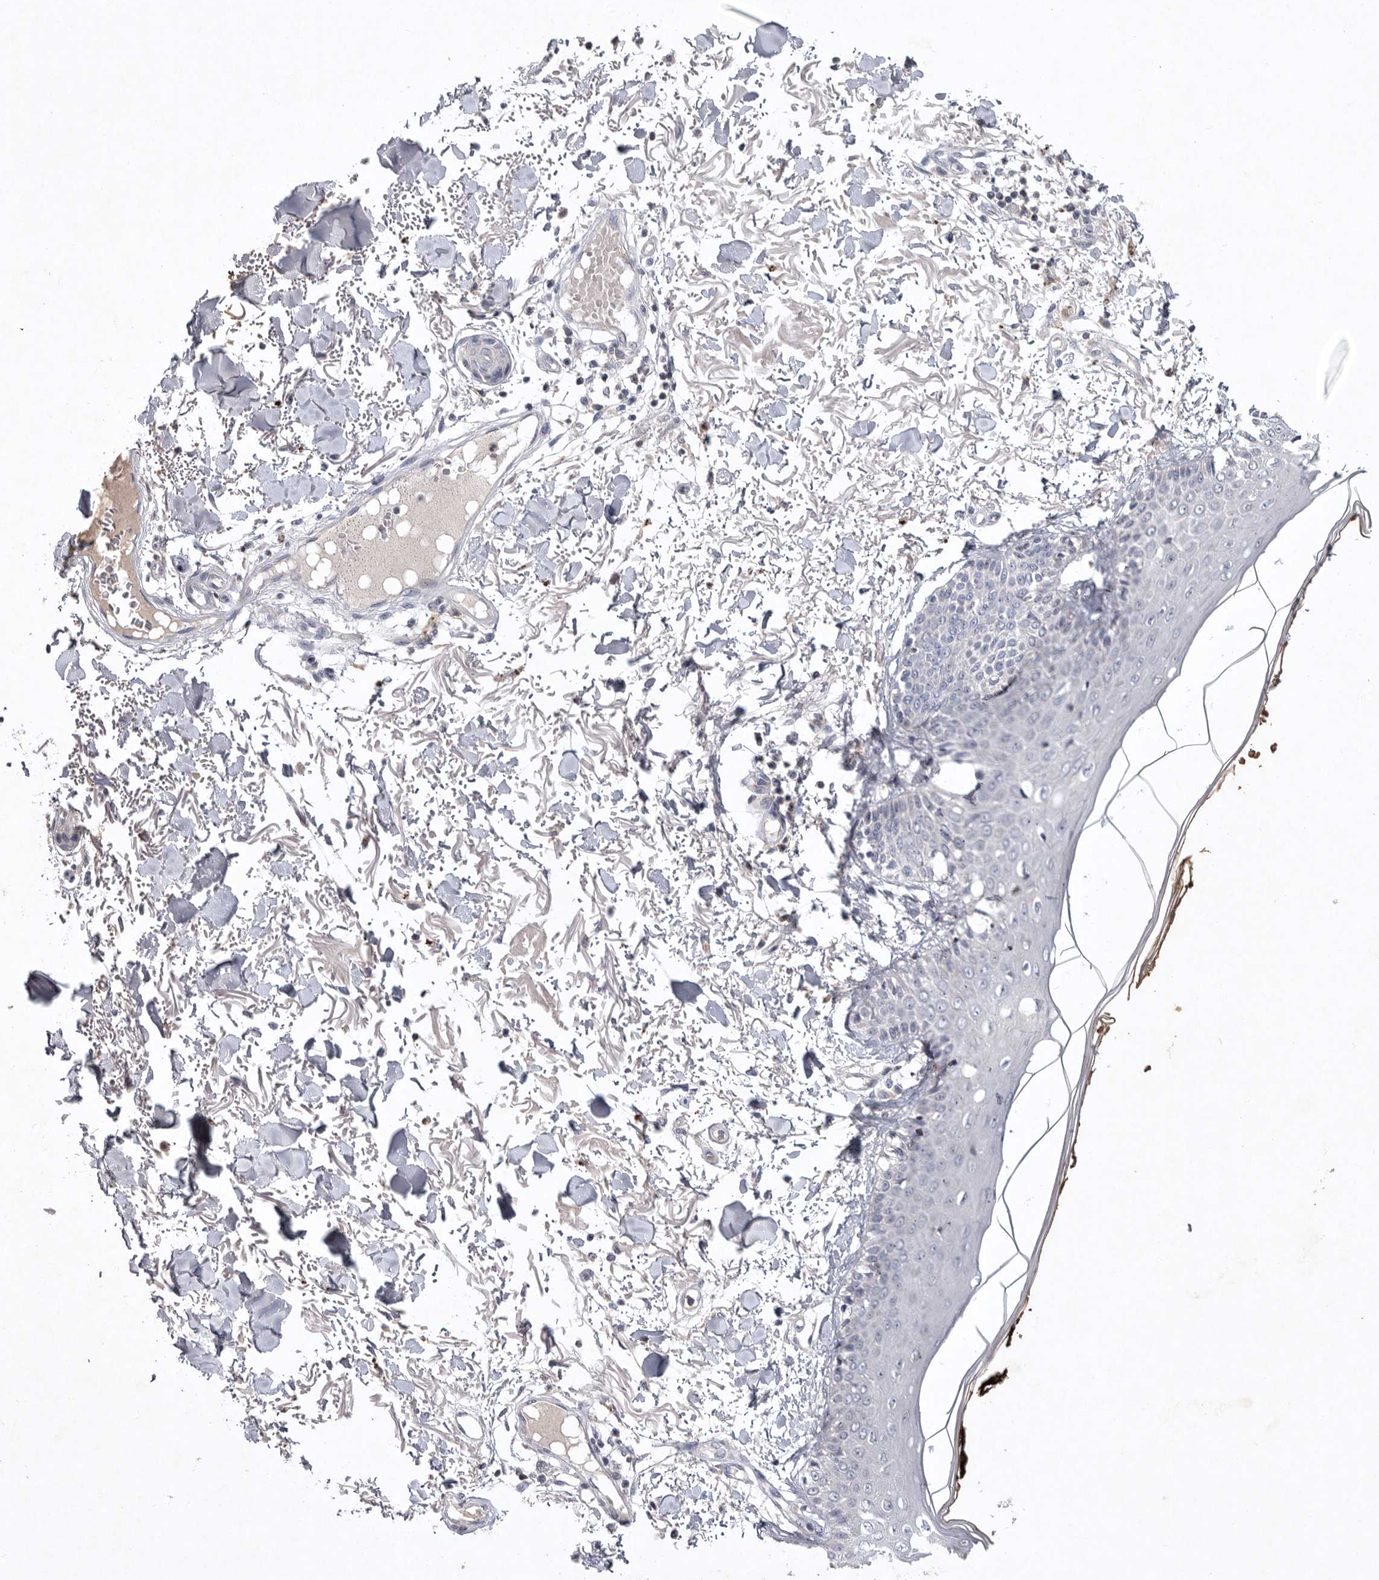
{"staining": {"intensity": "negative", "quantity": "none", "location": "none"}, "tissue": "skin", "cell_type": "Fibroblasts", "image_type": "normal", "snomed": [{"axis": "morphology", "description": "Normal tissue, NOS"}, {"axis": "morphology", "description": "Squamous cell carcinoma, NOS"}, {"axis": "topography", "description": "Skin"}, {"axis": "topography", "description": "Peripheral nerve tissue"}], "caption": "The photomicrograph demonstrates no significant positivity in fibroblasts of skin.", "gene": "TNFSF14", "patient": {"sex": "male", "age": 83}}